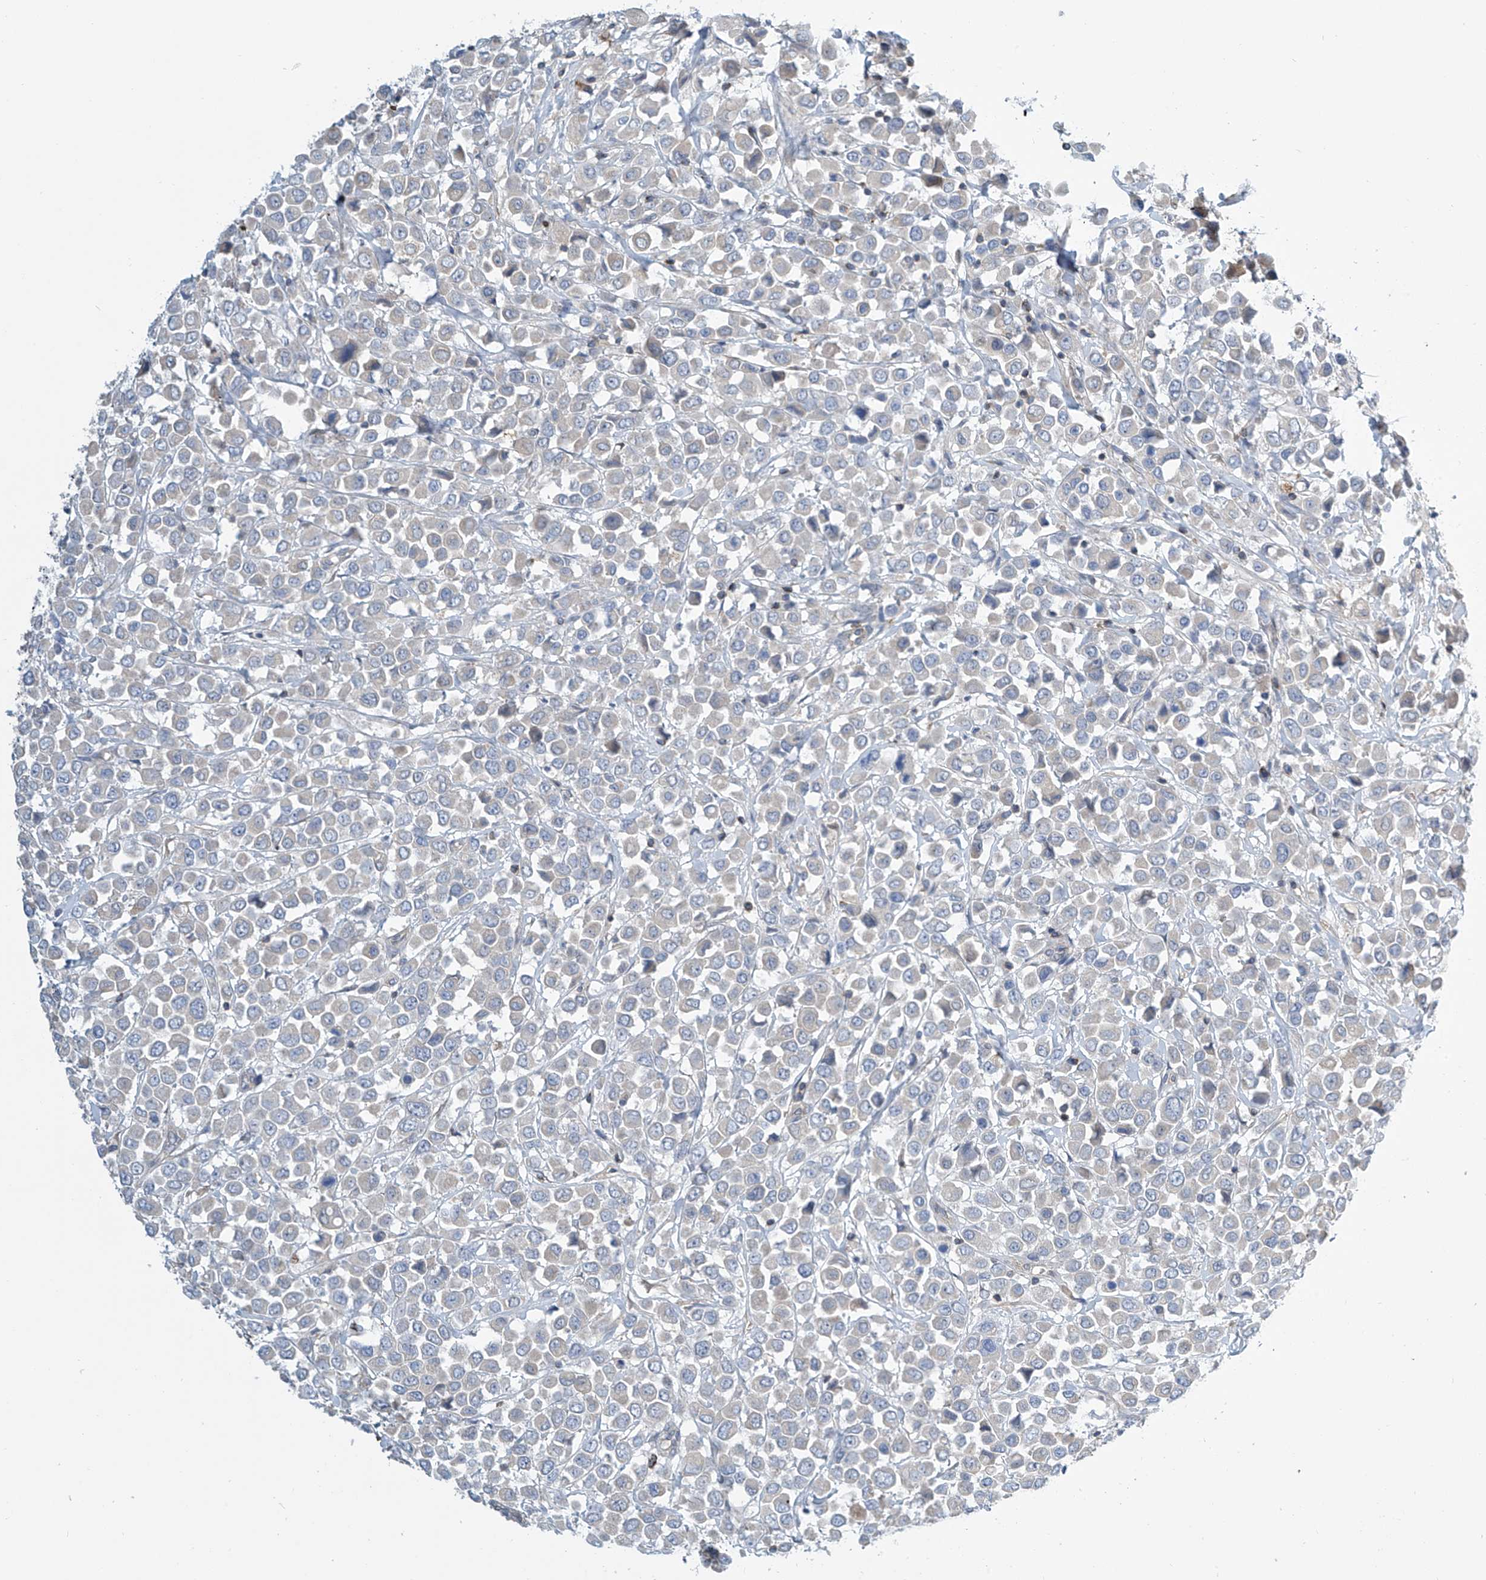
{"staining": {"intensity": "negative", "quantity": "none", "location": "none"}, "tissue": "breast cancer", "cell_type": "Tumor cells", "image_type": "cancer", "snomed": [{"axis": "morphology", "description": "Duct carcinoma"}, {"axis": "topography", "description": "Breast"}], "caption": "Micrograph shows no protein expression in tumor cells of invasive ductal carcinoma (breast) tissue.", "gene": "IBA57", "patient": {"sex": "female", "age": 61}}